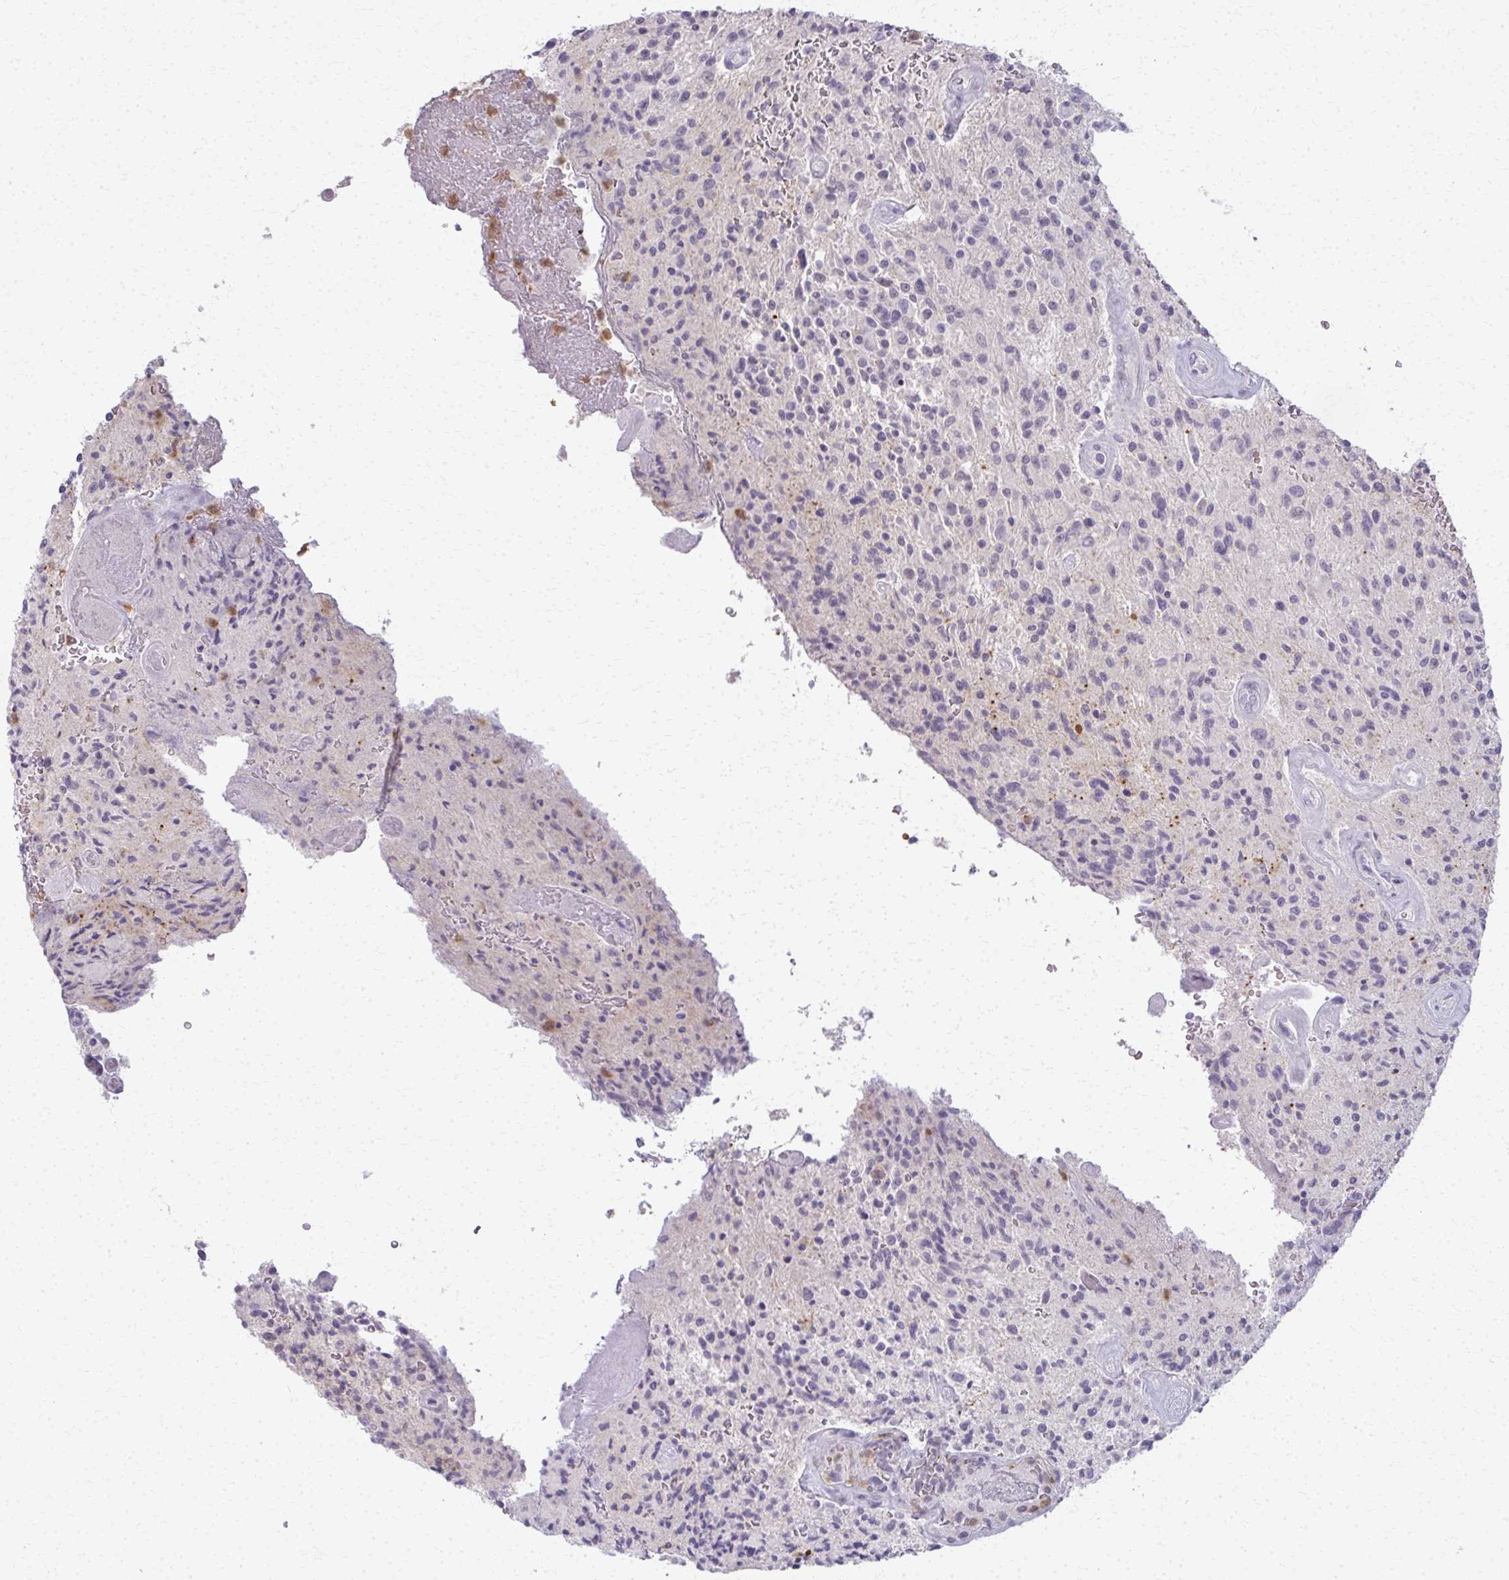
{"staining": {"intensity": "negative", "quantity": "none", "location": "none"}, "tissue": "glioma", "cell_type": "Tumor cells", "image_type": "cancer", "snomed": [{"axis": "morphology", "description": "Normal tissue, NOS"}, {"axis": "morphology", "description": "Glioma, malignant, High grade"}, {"axis": "topography", "description": "Cerebral cortex"}], "caption": "Immunohistochemistry micrograph of human glioma stained for a protein (brown), which shows no expression in tumor cells.", "gene": "CA3", "patient": {"sex": "male", "age": 56}}